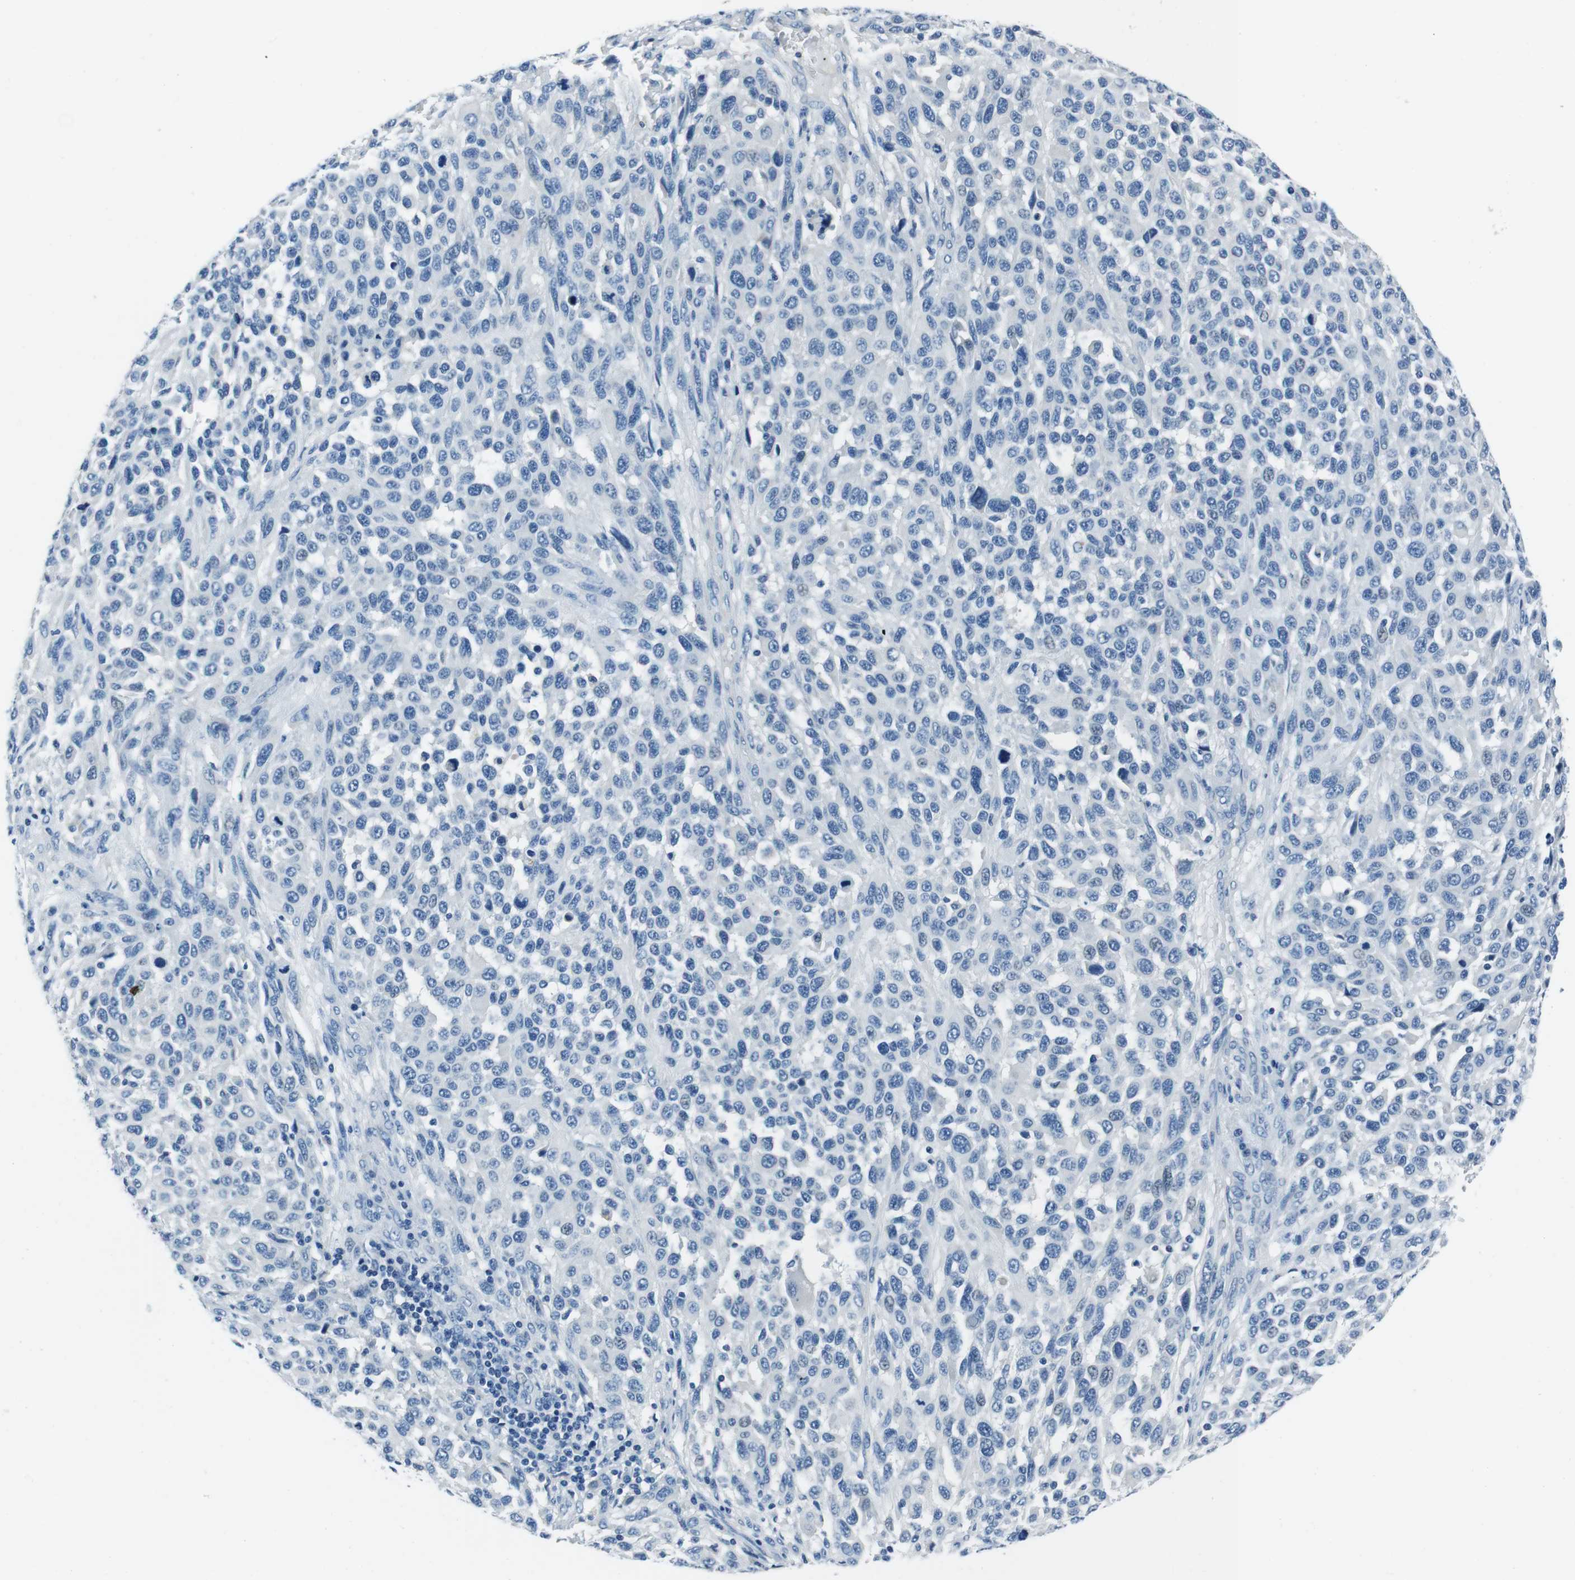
{"staining": {"intensity": "negative", "quantity": "none", "location": "none"}, "tissue": "melanoma", "cell_type": "Tumor cells", "image_type": "cancer", "snomed": [{"axis": "morphology", "description": "Malignant melanoma, Metastatic site"}, {"axis": "topography", "description": "Lymph node"}], "caption": "Immunohistochemical staining of human melanoma shows no significant positivity in tumor cells.", "gene": "CASQ1", "patient": {"sex": "male", "age": 61}}